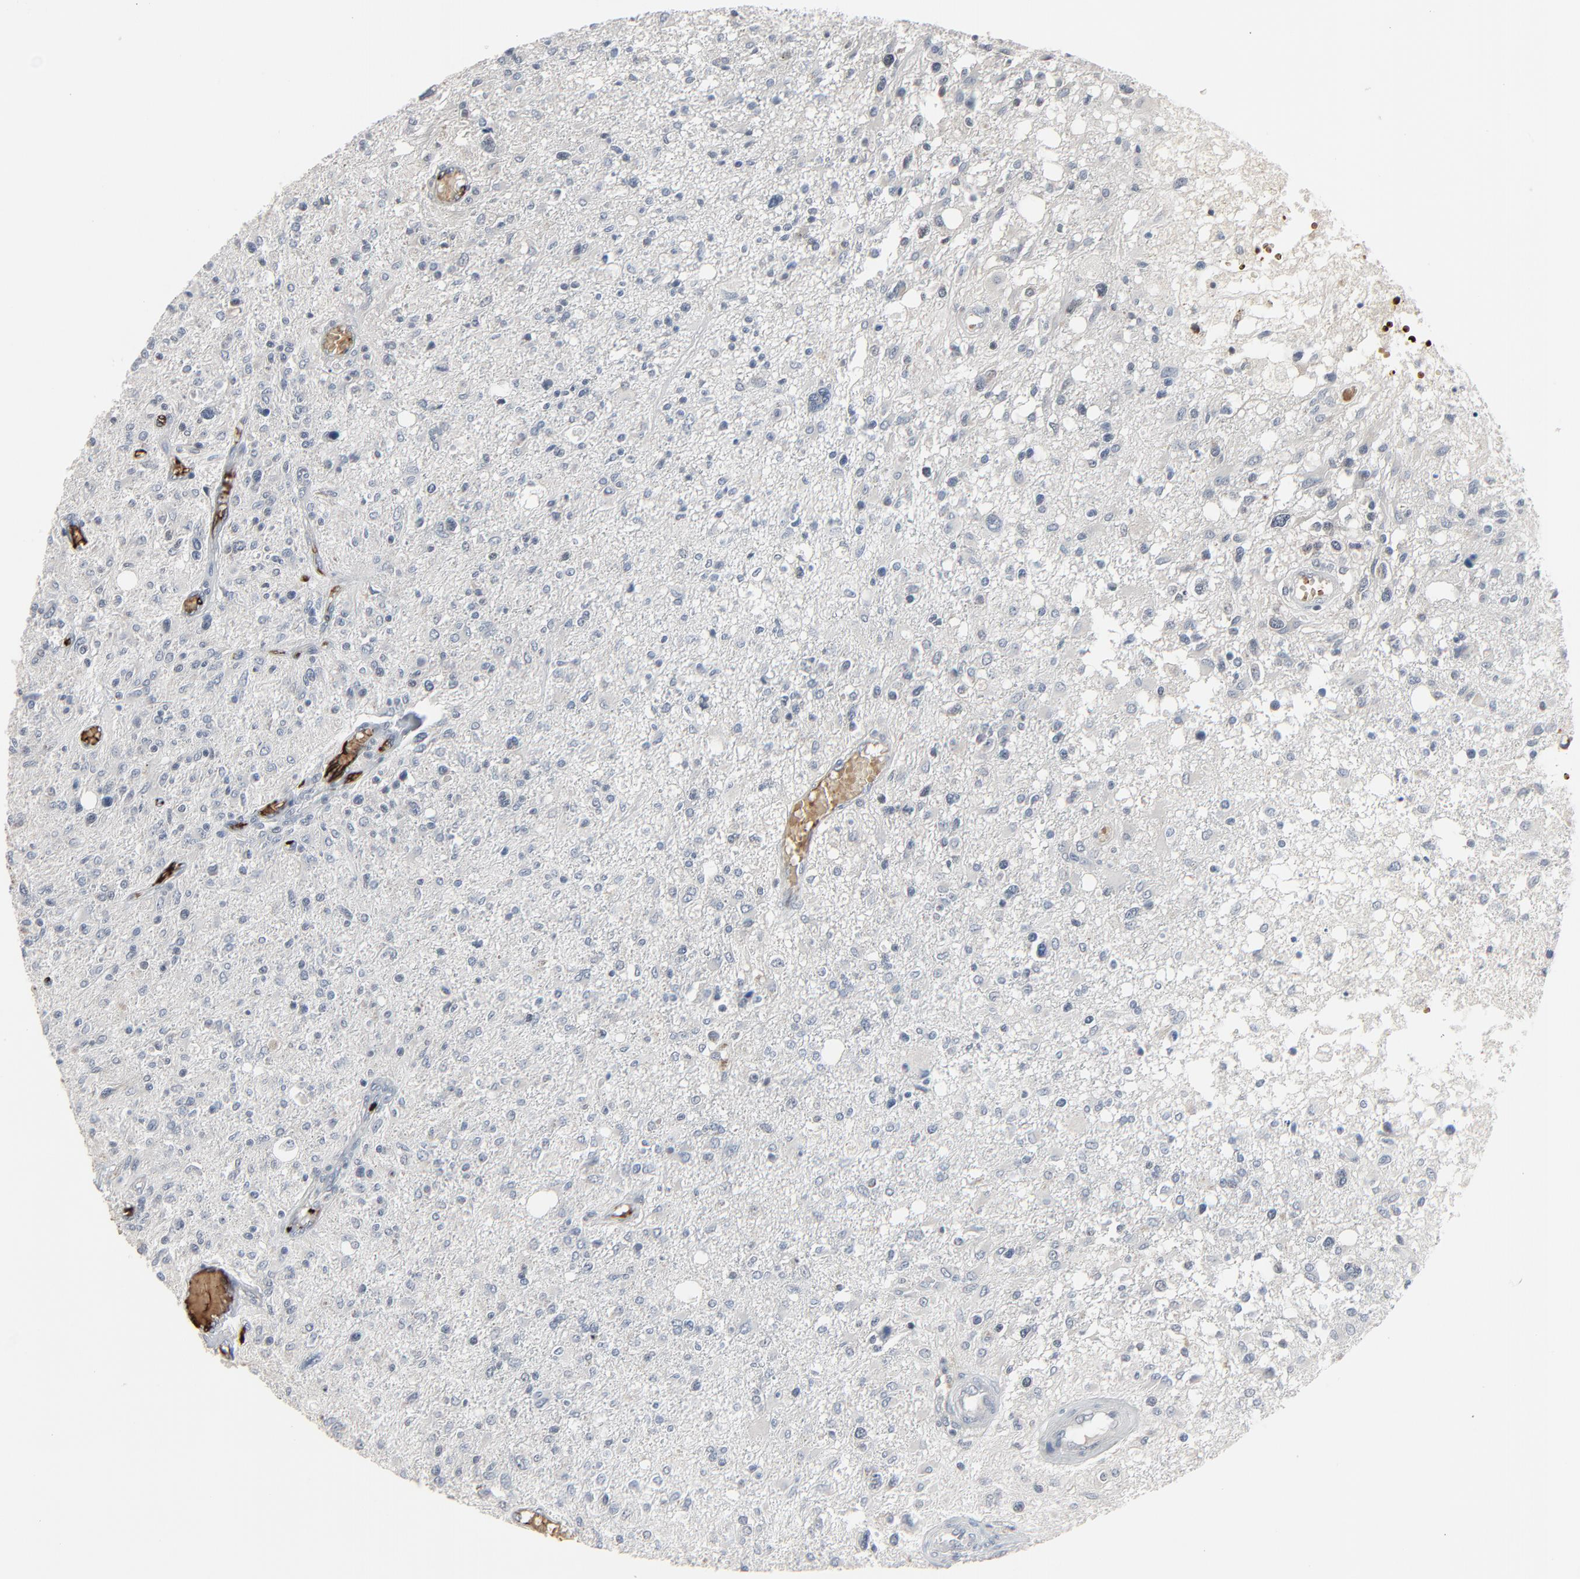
{"staining": {"intensity": "negative", "quantity": "none", "location": "none"}, "tissue": "glioma", "cell_type": "Tumor cells", "image_type": "cancer", "snomed": [{"axis": "morphology", "description": "Glioma, malignant, High grade"}, {"axis": "topography", "description": "Cerebral cortex"}], "caption": "Malignant glioma (high-grade) was stained to show a protein in brown. There is no significant positivity in tumor cells.", "gene": "SAGE1", "patient": {"sex": "male", "age": 76}}